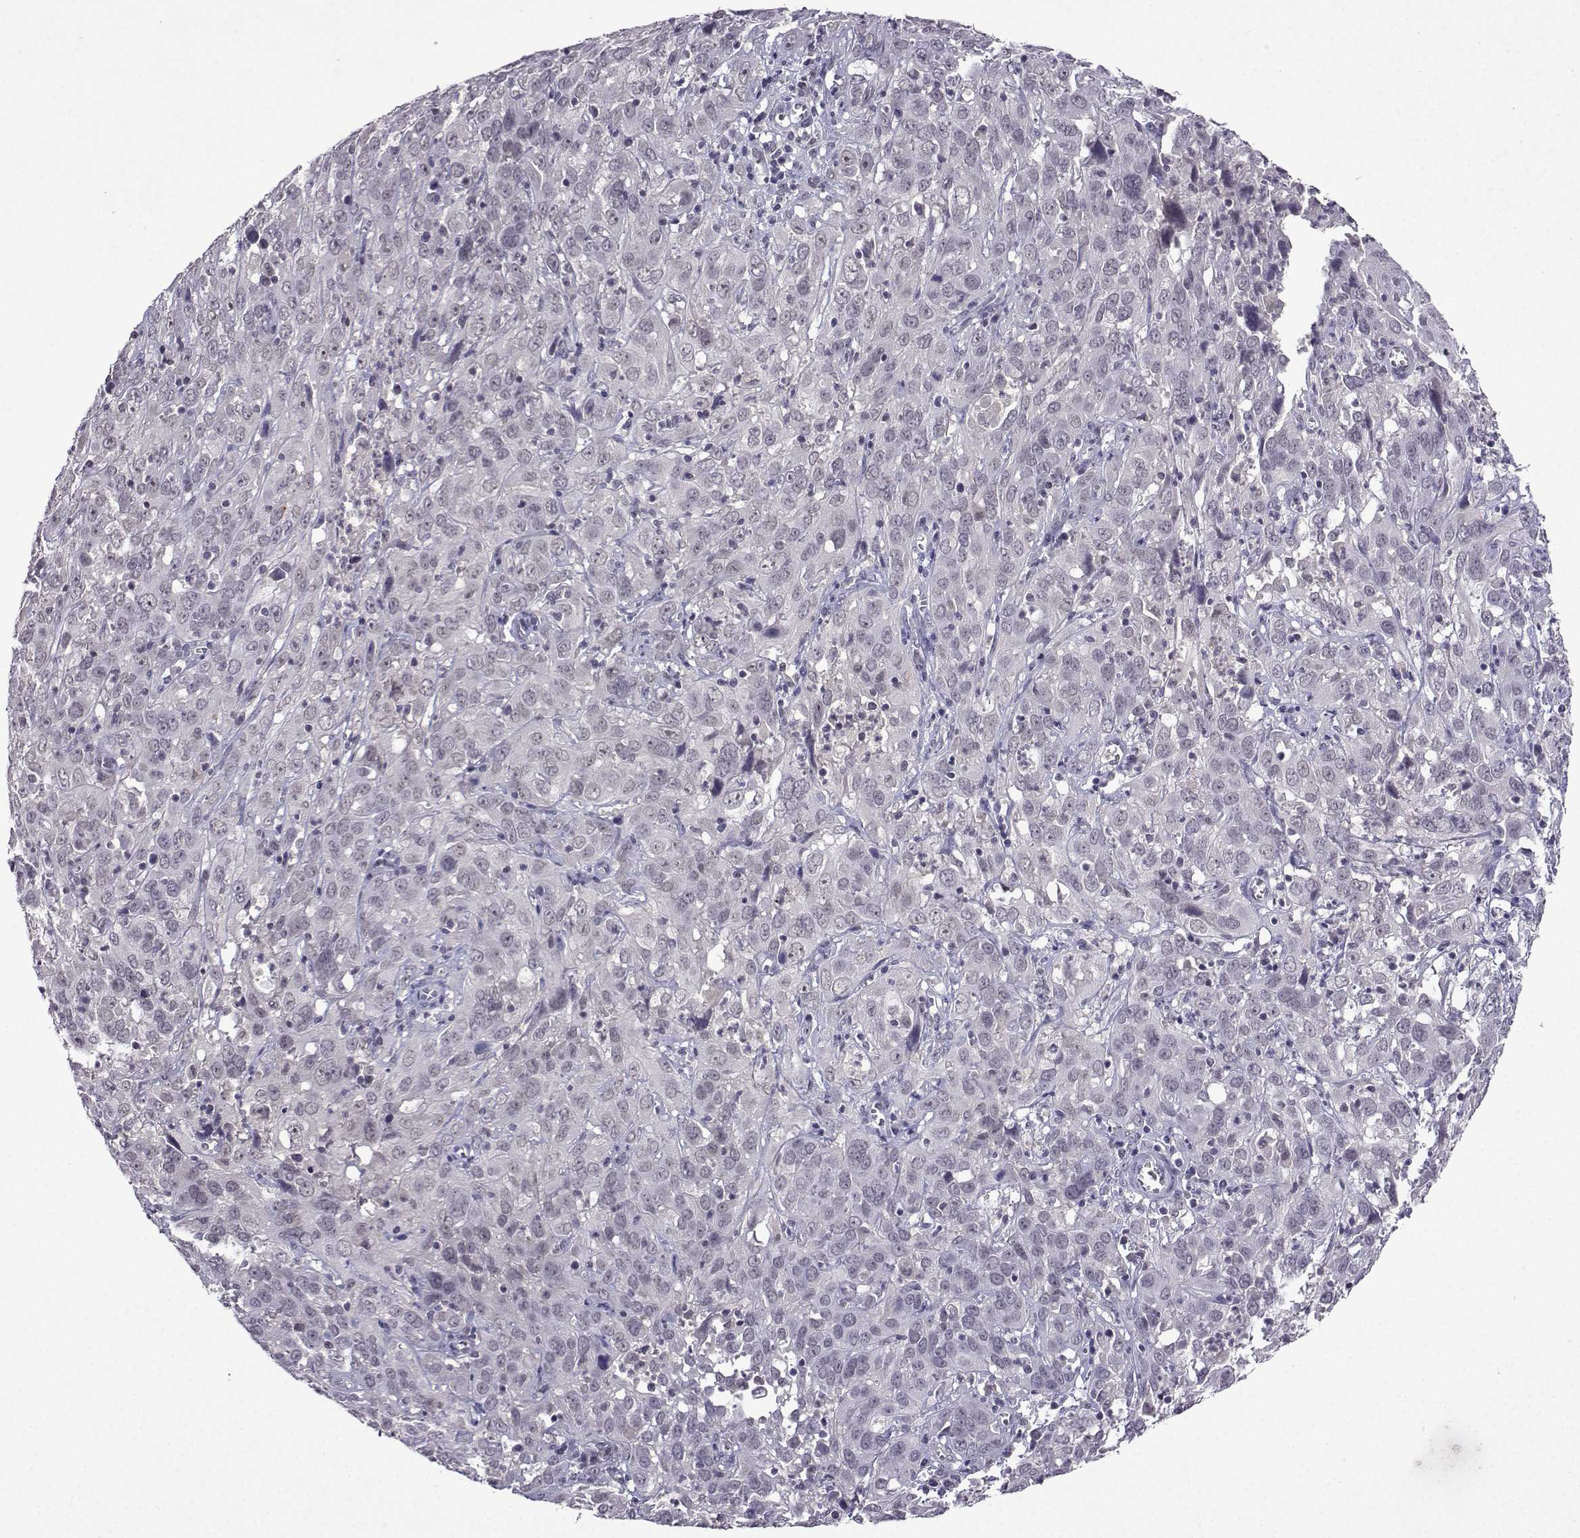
{"staining": {"intensity": "negative", "quantity": "none", "location": "none"}, "tissue": "cervical cancer", "cell_type": "Tumor cells", "image_type": "cancer", "snomed": [{"axis": "morphology", "description": "Squamous cell carcinoma, NOS"}, {"axis": "topography", "description": "Cervix"}], "caption": "Immunohistochemical staining of cervical squamous cell carcinoma displays no significant staining in tumor cells. (IHC, brightfield microscopy, high magnification).", "gene": "CCL28", "patient": {"sex": "female", "age": 32}}